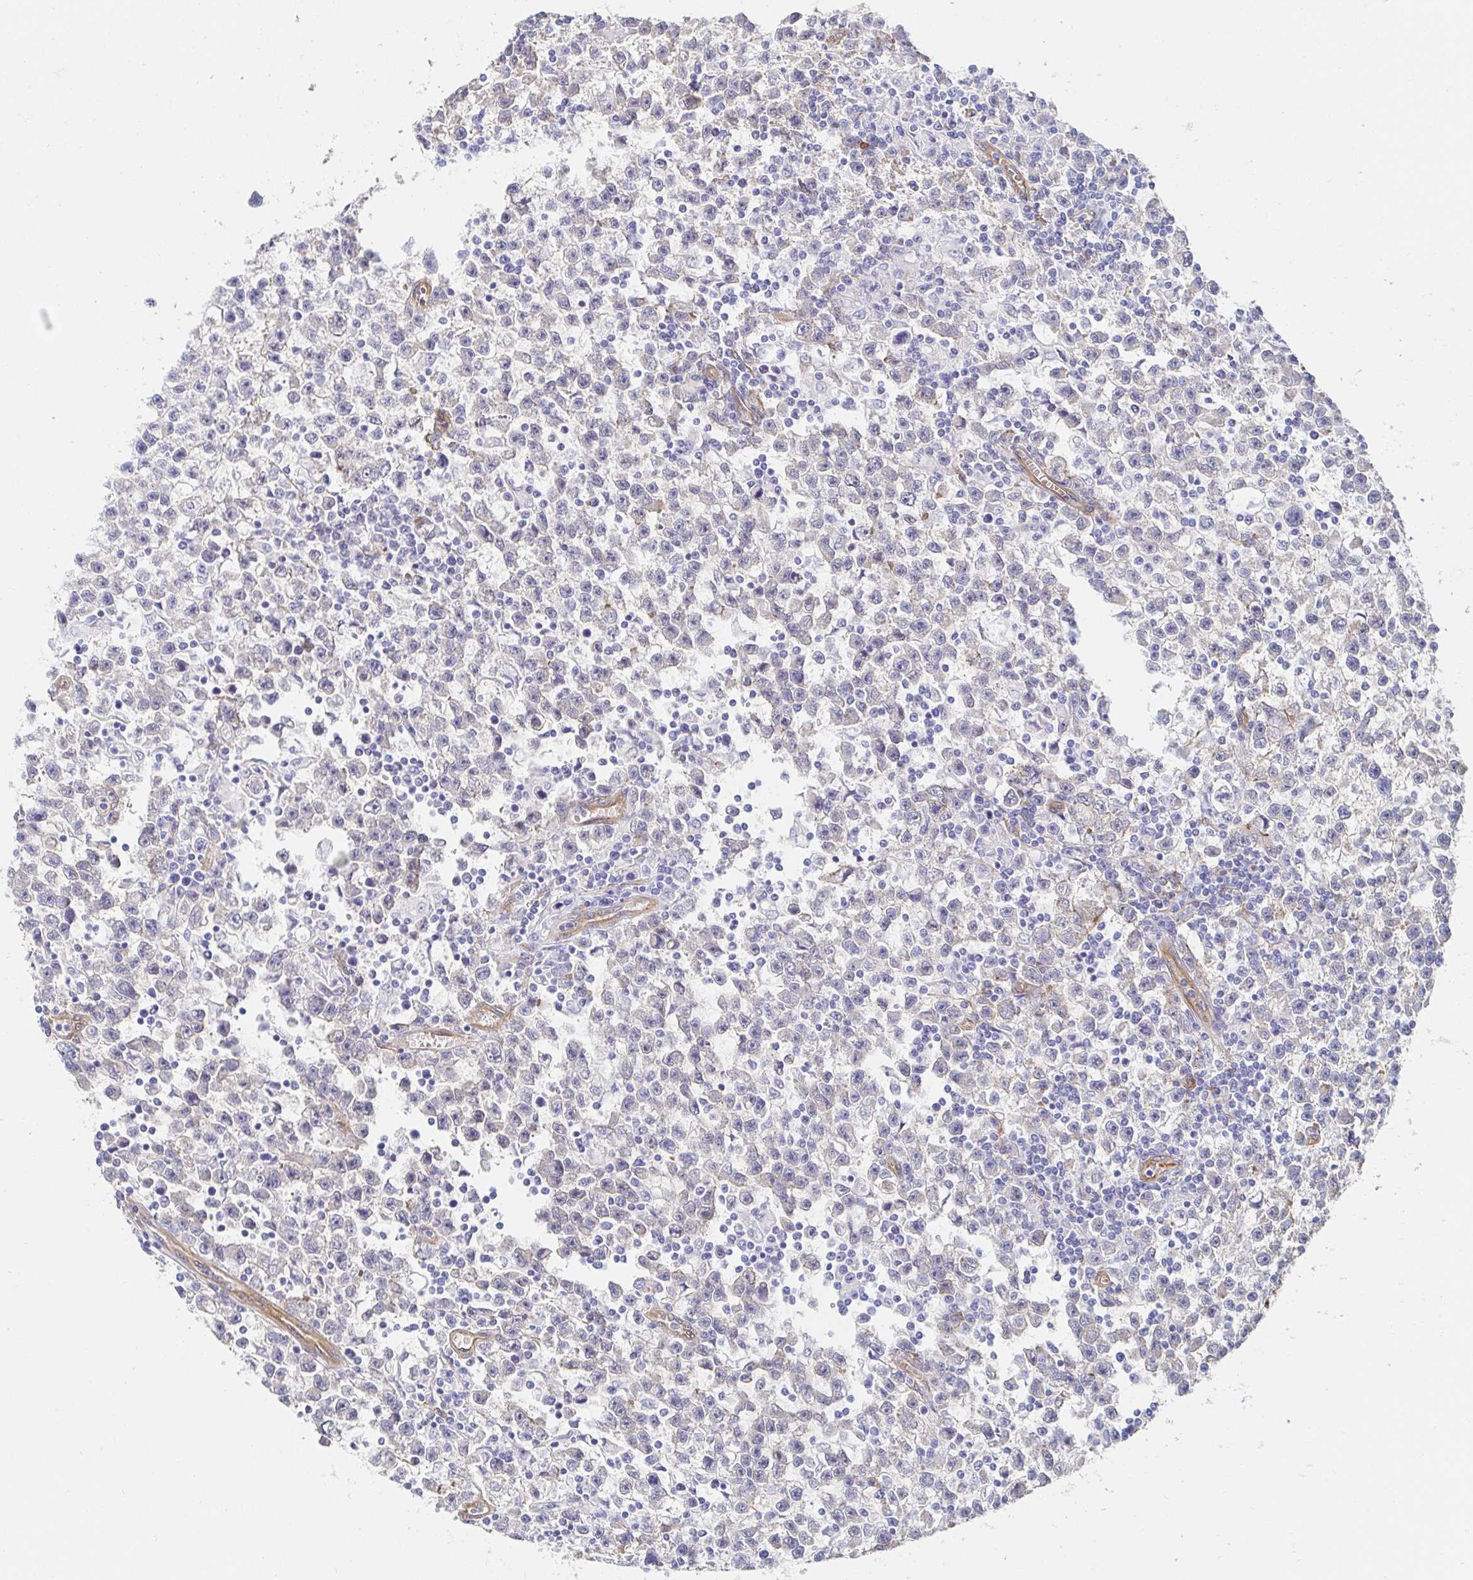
{"staining": {"intensity": "negative", "quantity": "none", "location": "none"}, "tissue": "testis cancer", "cell_type": "Tumor cells", "image_type": "cancer", "snomed": [{"axis": "morphology", "description": "Seminoma, NOS"}, {"axis": "topography", "description": "Testis"}], "caption": "High power microscopy micrograph of an immunohistochemistry (IHC) micrograph of testis seminoma, revealing no significant expression in tumor cells.", "gene": "CTTN", "patient": {"sex": "male", "age": 31}}